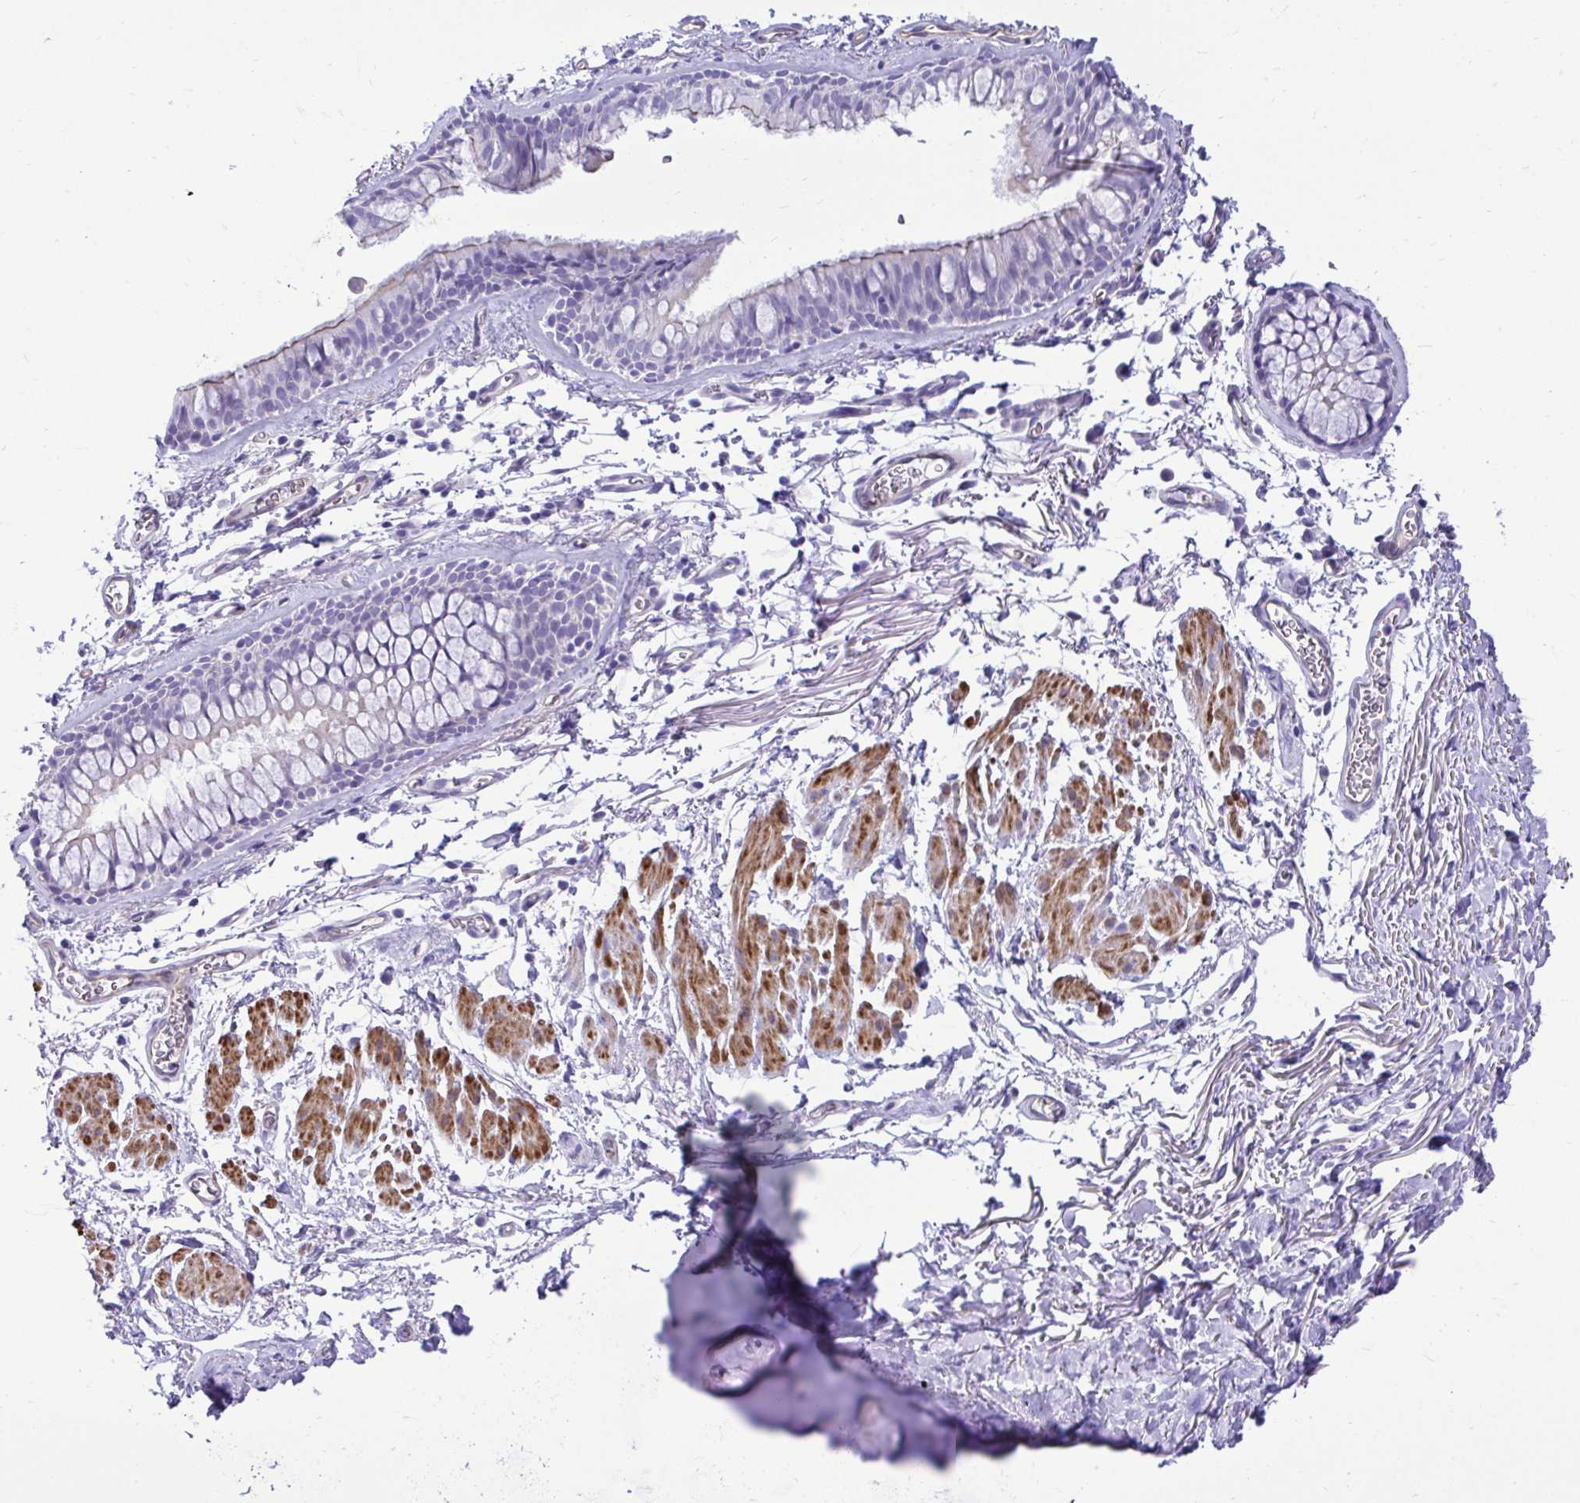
{"staining": {"intensity": "negative", "quantity": "none", "location": "none"}, "tissue": "bronchus", "cell_type": "Respiratory epithelial cells", "image_type": "normal", "snomed": [{"axis": "morphology", "description": "Normal tissue, NOS"}, {"axis": "topography", "description": "Cartilage tissue"}, {"axis": "topography", "description": "Bronchus"}], "caption": "Protein analysis of unremarkable bronchus exhibits no significant staining in respiratory epithelial cells.", "gene": "ABCG2", "patient": {"sex": "female", "age": 79}}